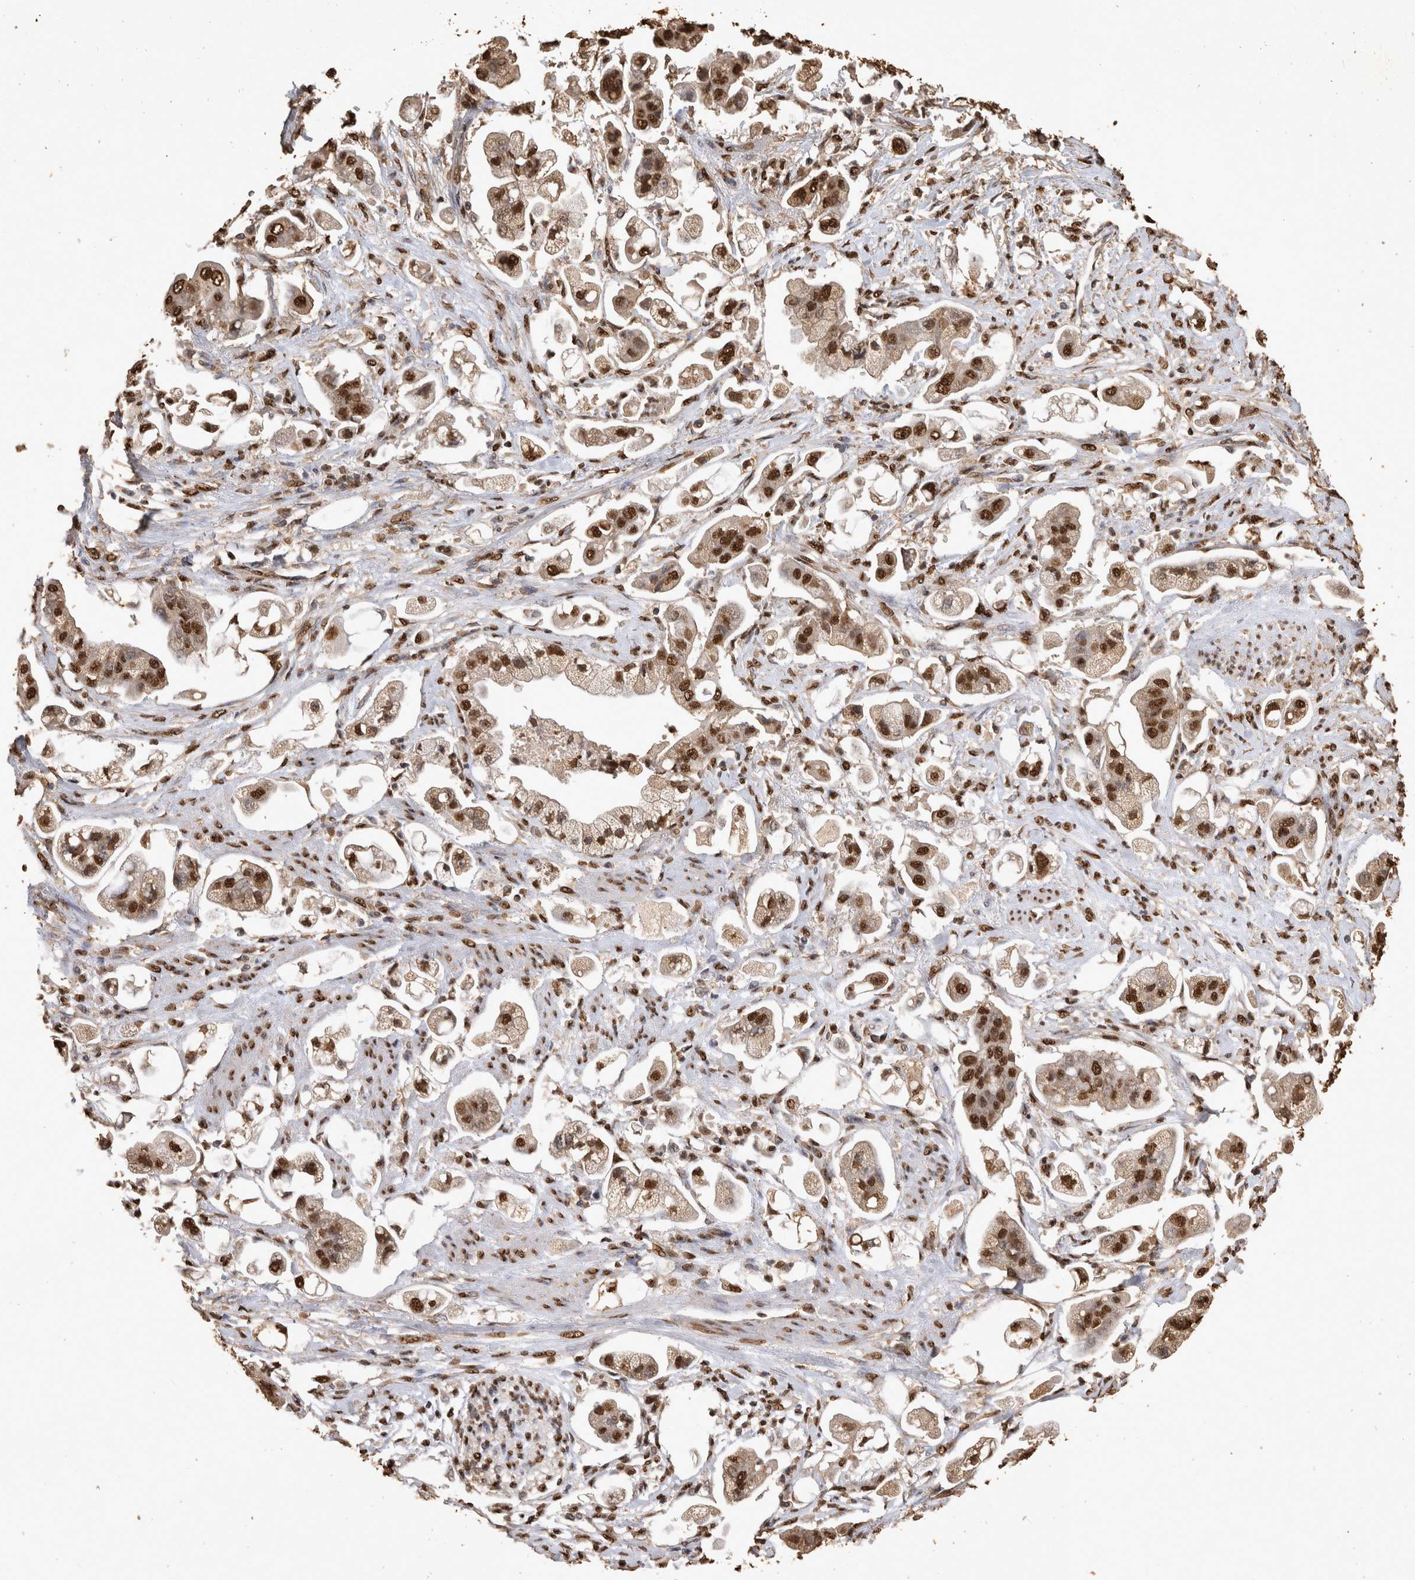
{"staining": {"intensity": "strong", "quantity": ">75%", "location": "nuclear"}, "tissue": "stomach cancer", "cell_type": "Tumor cells", "image_type": "cancer", "snomed": [{"axis": "morphology", "description": "Adenocarcinoma, NOS"}, {"axis": "topography", "description": "Stomach"}], "caption": "Immunohistochemistry (IHC) of human stomach cancer (adenocarcinoma) displays high levels of strong nuclear staining in approximately >75% of tumor cells.", "gene": "OAS2", "patient": {"sex": "male", "age": 62}}